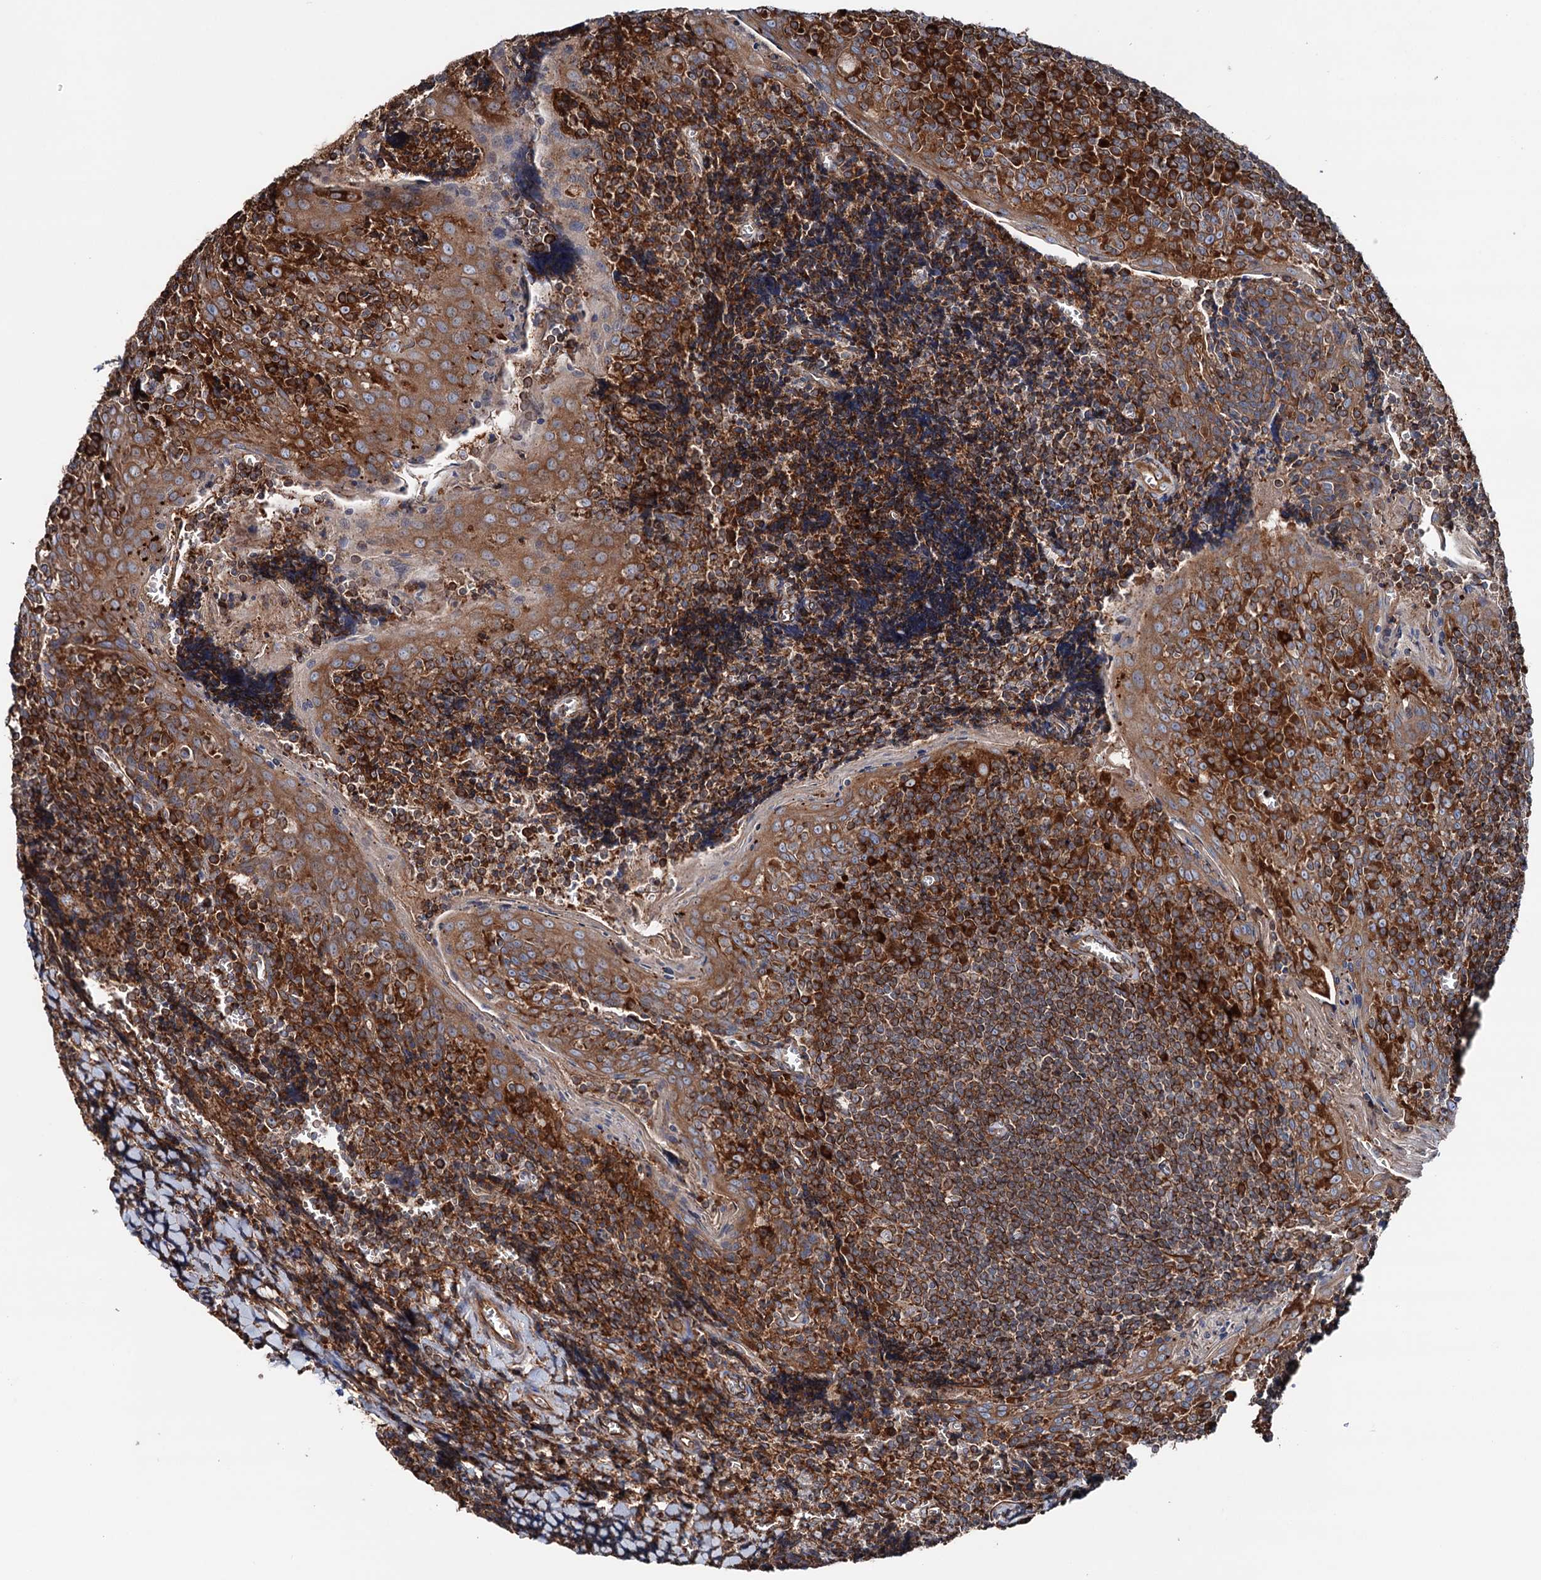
{"staining": {"intensity": "strong", "quantity": "<25%", "location": "cytoplasmic/membranous"}, "tissue": "tonsil", "cell_type": "Germinal center cells", "image_type": "normal", "snomed": [{"axis": "morphology", "description": "Normal tissue, NOS"}, {"axis": "topography", "description": "Tonsil"}], "caption": "Immunohistochemical staining of normal human tonsil shows strong cytoplasmic/membranous protein positivity in about <25% of germinal center cells.", "gene": "ERP29", "patient": {"sex": "male", "age": 27}}